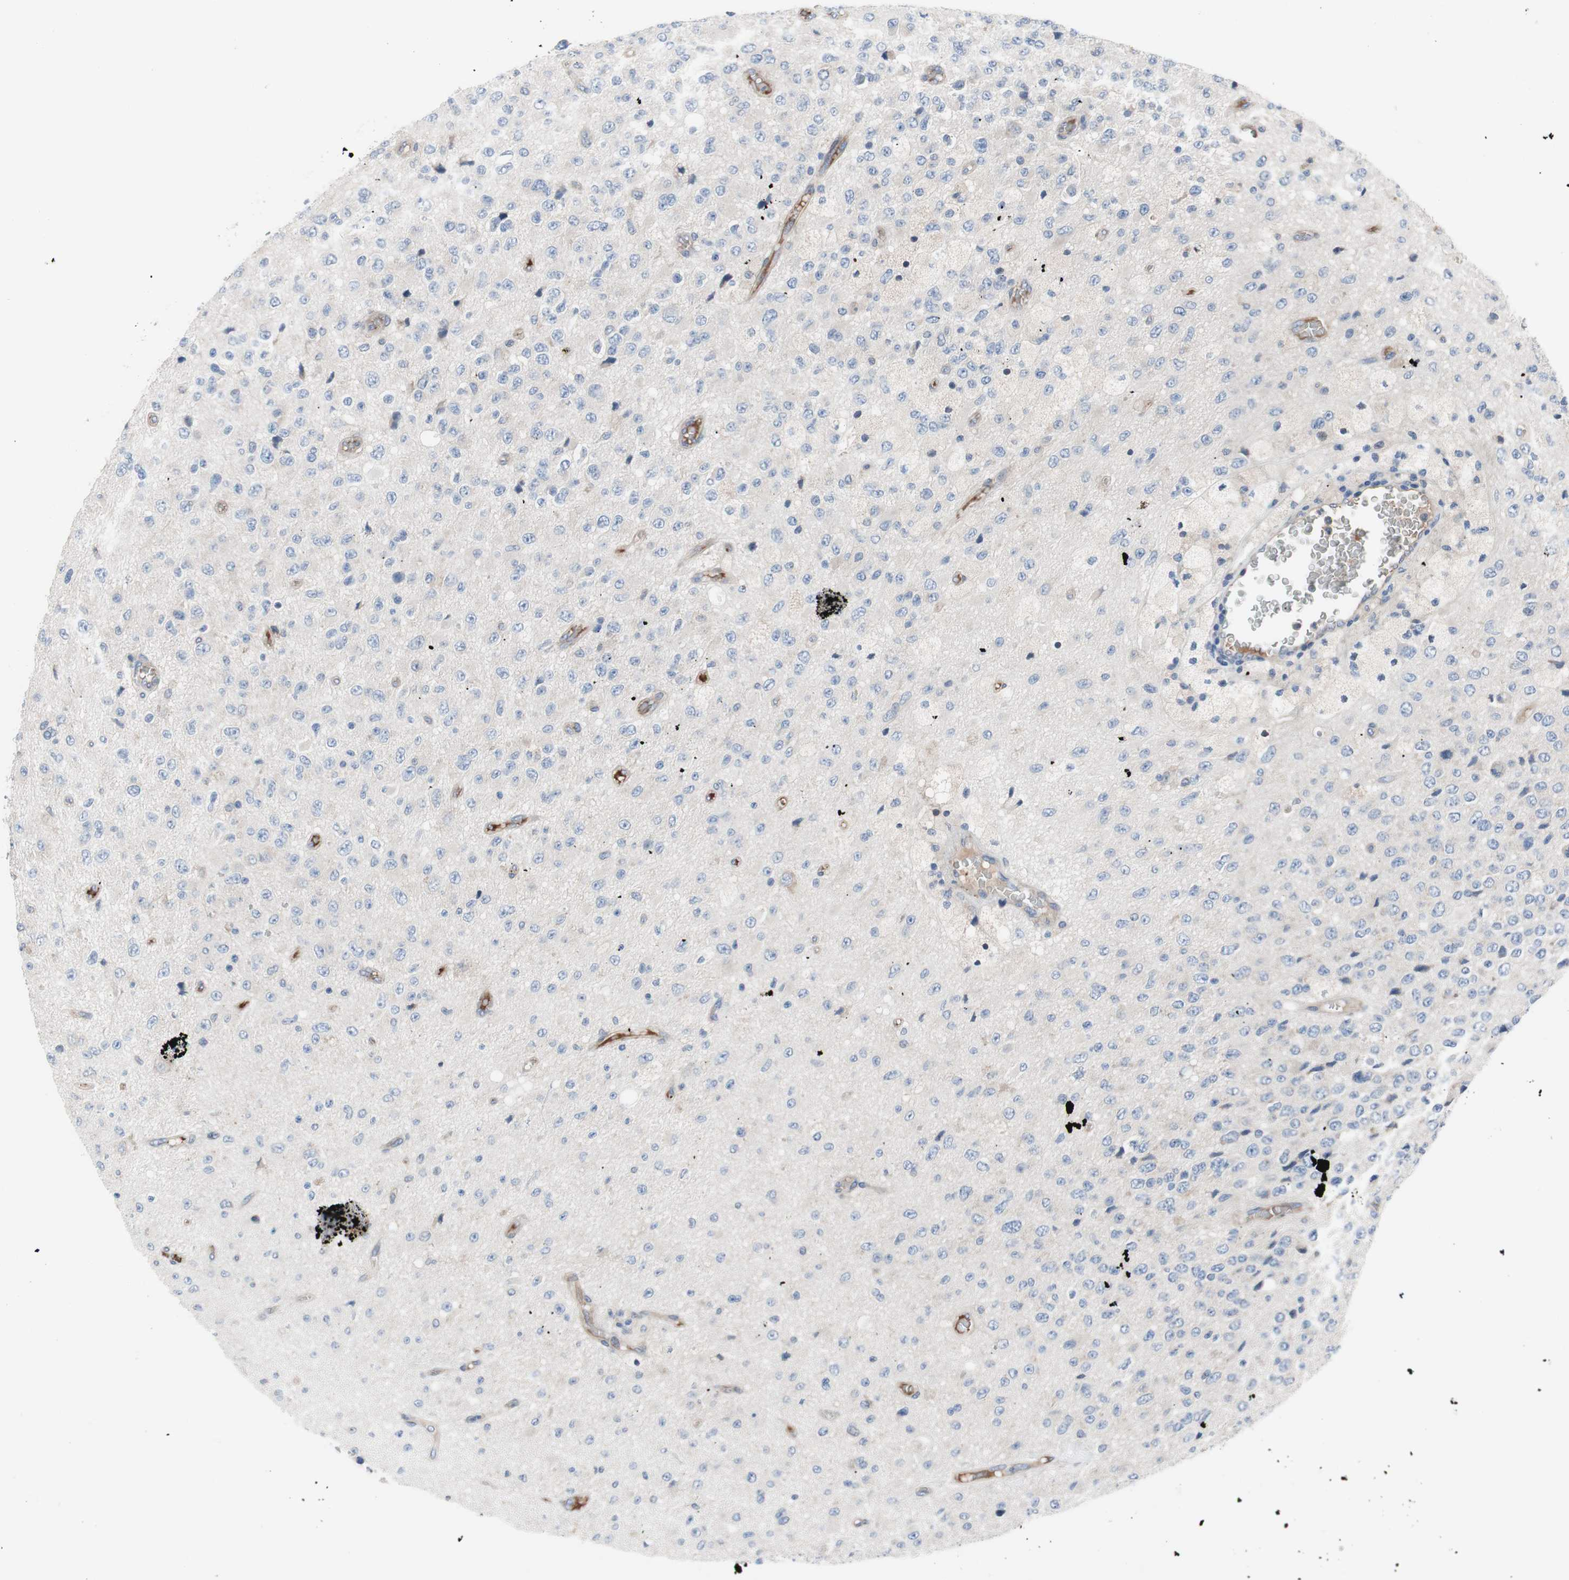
{"staining": {"intensity": "negative", "quantity": "none", "location": "none"}, "tissue": "glioma", "cell_type": "Tumor cells", "image_type": "cancer", "snomed": [{"axis": "morphology", "description": "Glioma, malignant, High grade"}, {"axis": "topography", "description": "pancreas cauda"}], "caption": "A histopathology image of human glioma is negative for staining in tumor cells.", "gene": "KANSL1", "patient": {"sex": "male", "age": 60}}